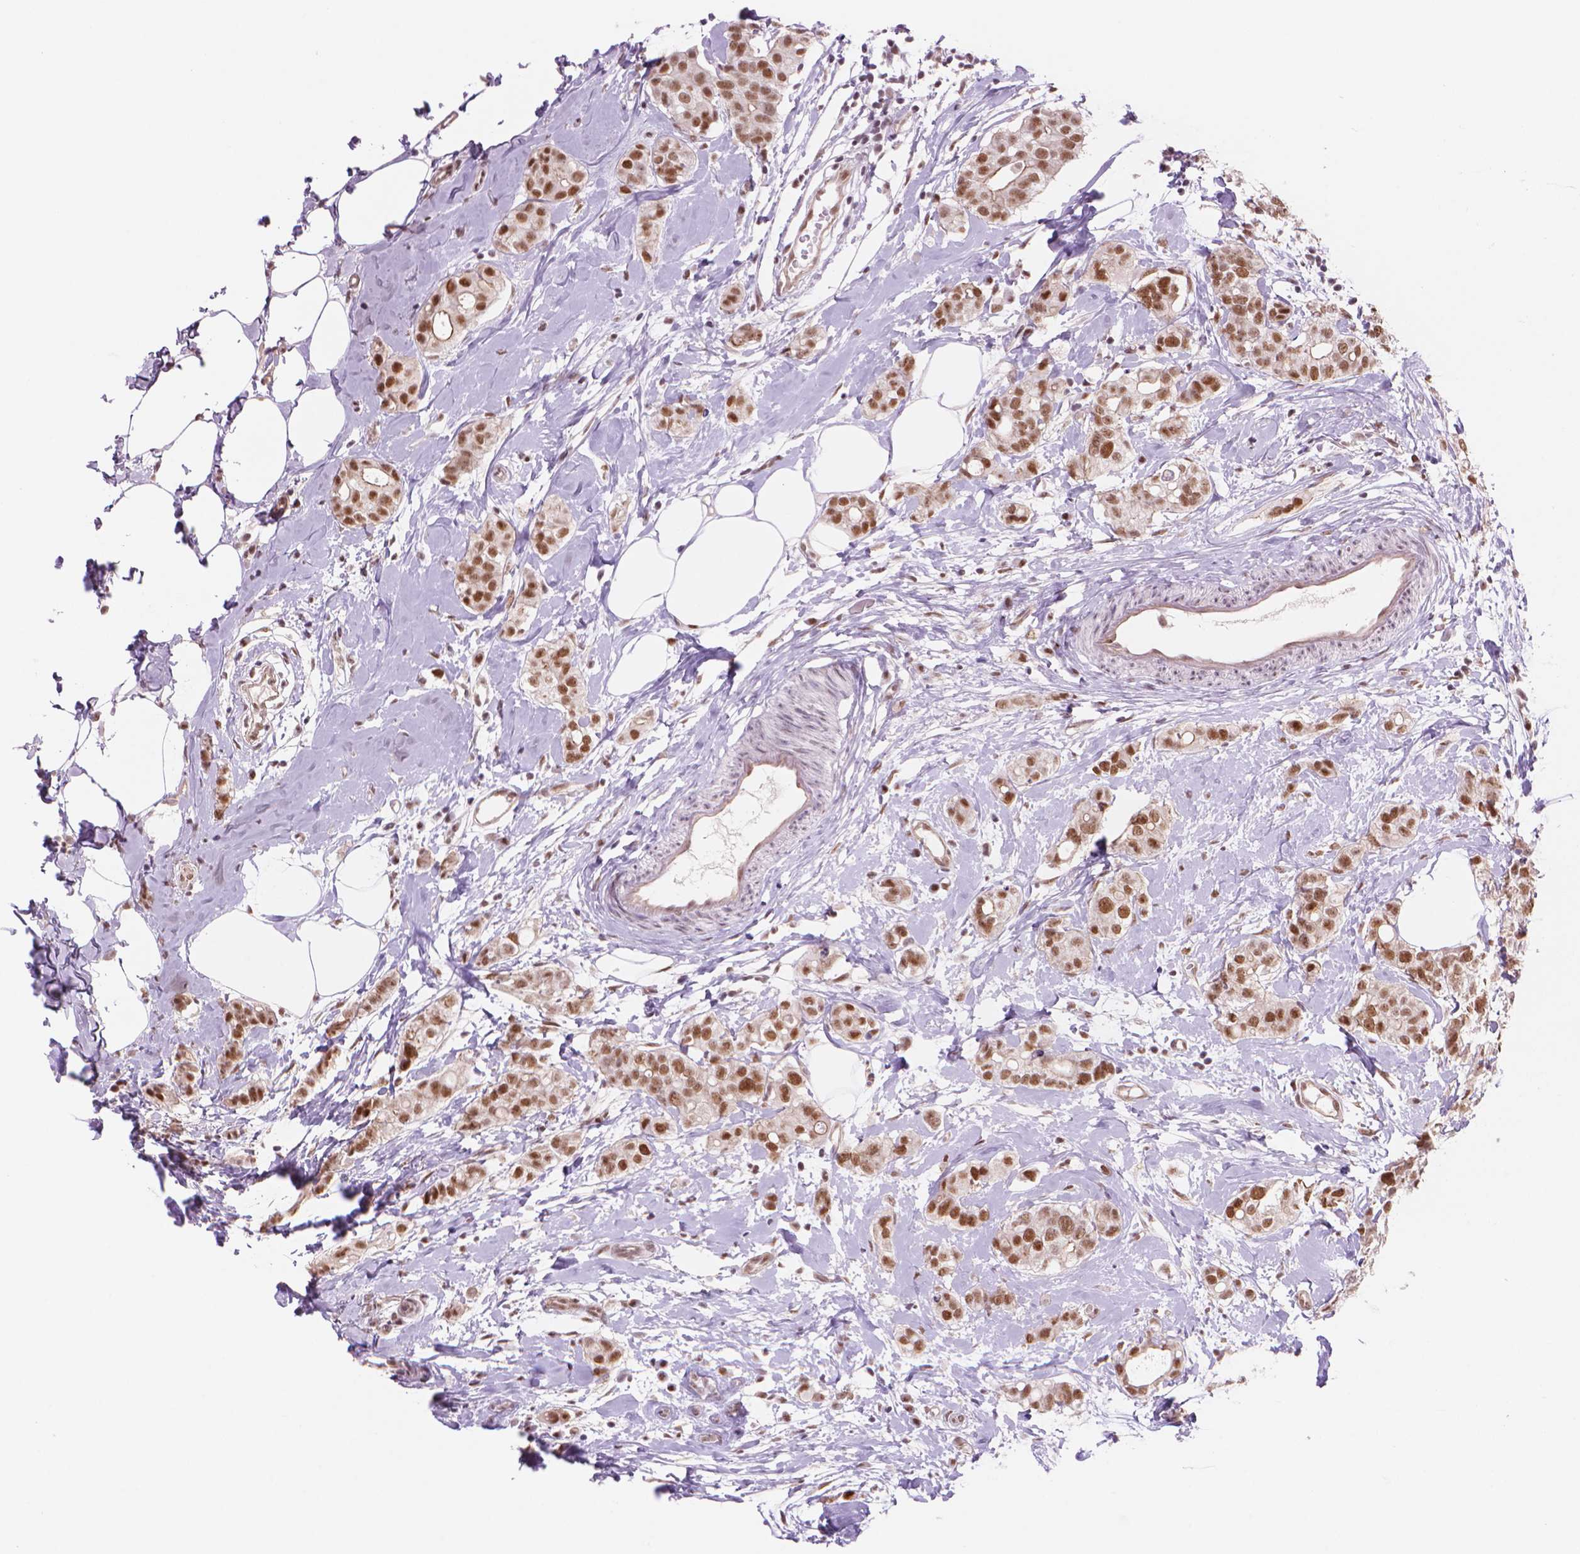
{"staining": {"intensity": "strong", "quantity": ">75%", "location": "nuclear"}, "tissue": "breast cancer", "cell_type": "Tumor cells", "image_type": "cancer", "snomed": [{"axis": "morphology", "description": "Duct carcinoma"}, {"axis": "topography", "description": "Breast"}], "caption": "There is high levels of strong nuclear positivity in tumor cells of breast cancer (intraductal carcinoma), as demonstrated by immunohistochemical staining (brown color).", "gene": "POLR3D", "patient": {"sex": "female", "age": 40}}